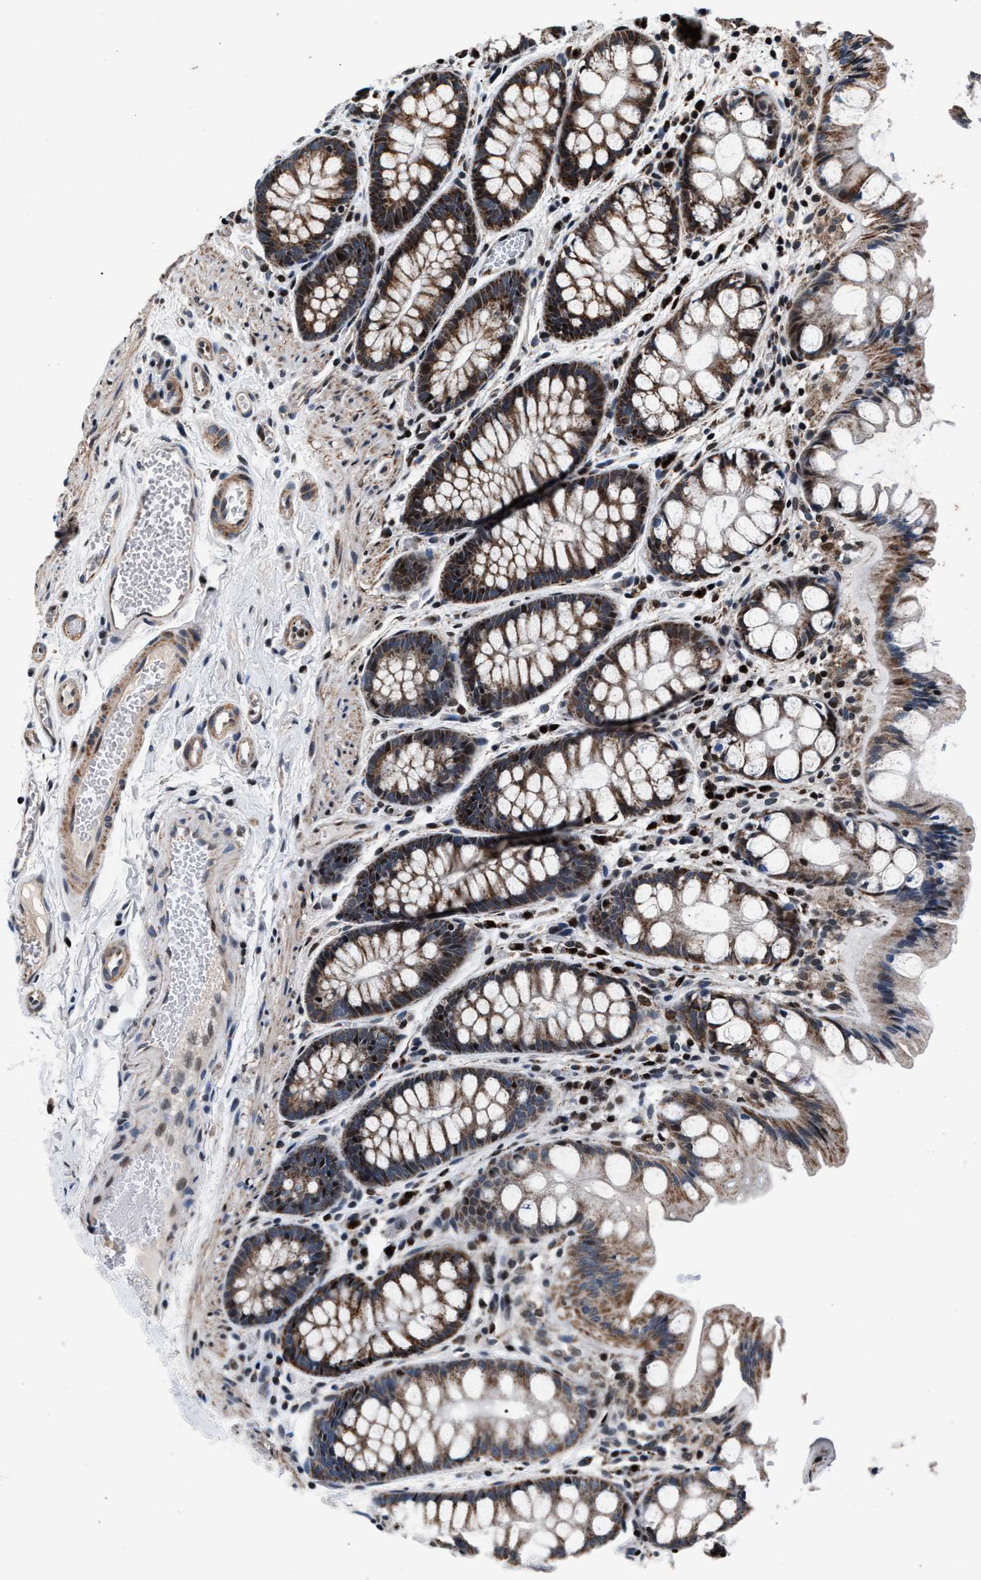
{"staining": {"intensity": "weak", "quantity": "25%-75%", "location": "cytoplasmic/membranous"}, "tissue": "colon", "cell_type": "Endothelial cells", "image_type": "normal", "snomed": [{"axis": "morphology", "description": "Normal tissue, NOS"}, {"axis": "topography", "description": "Colon"}], "caption": "Immunohistochemistry (IHC) (DAB) staining of unremarkable human colon shows weak cytoplasmic/membranous protein expression in approximately 25%-75% of endothelial cells.", "gene": "PRRC2B", "patient": {"sex": "male", "age": 47}}